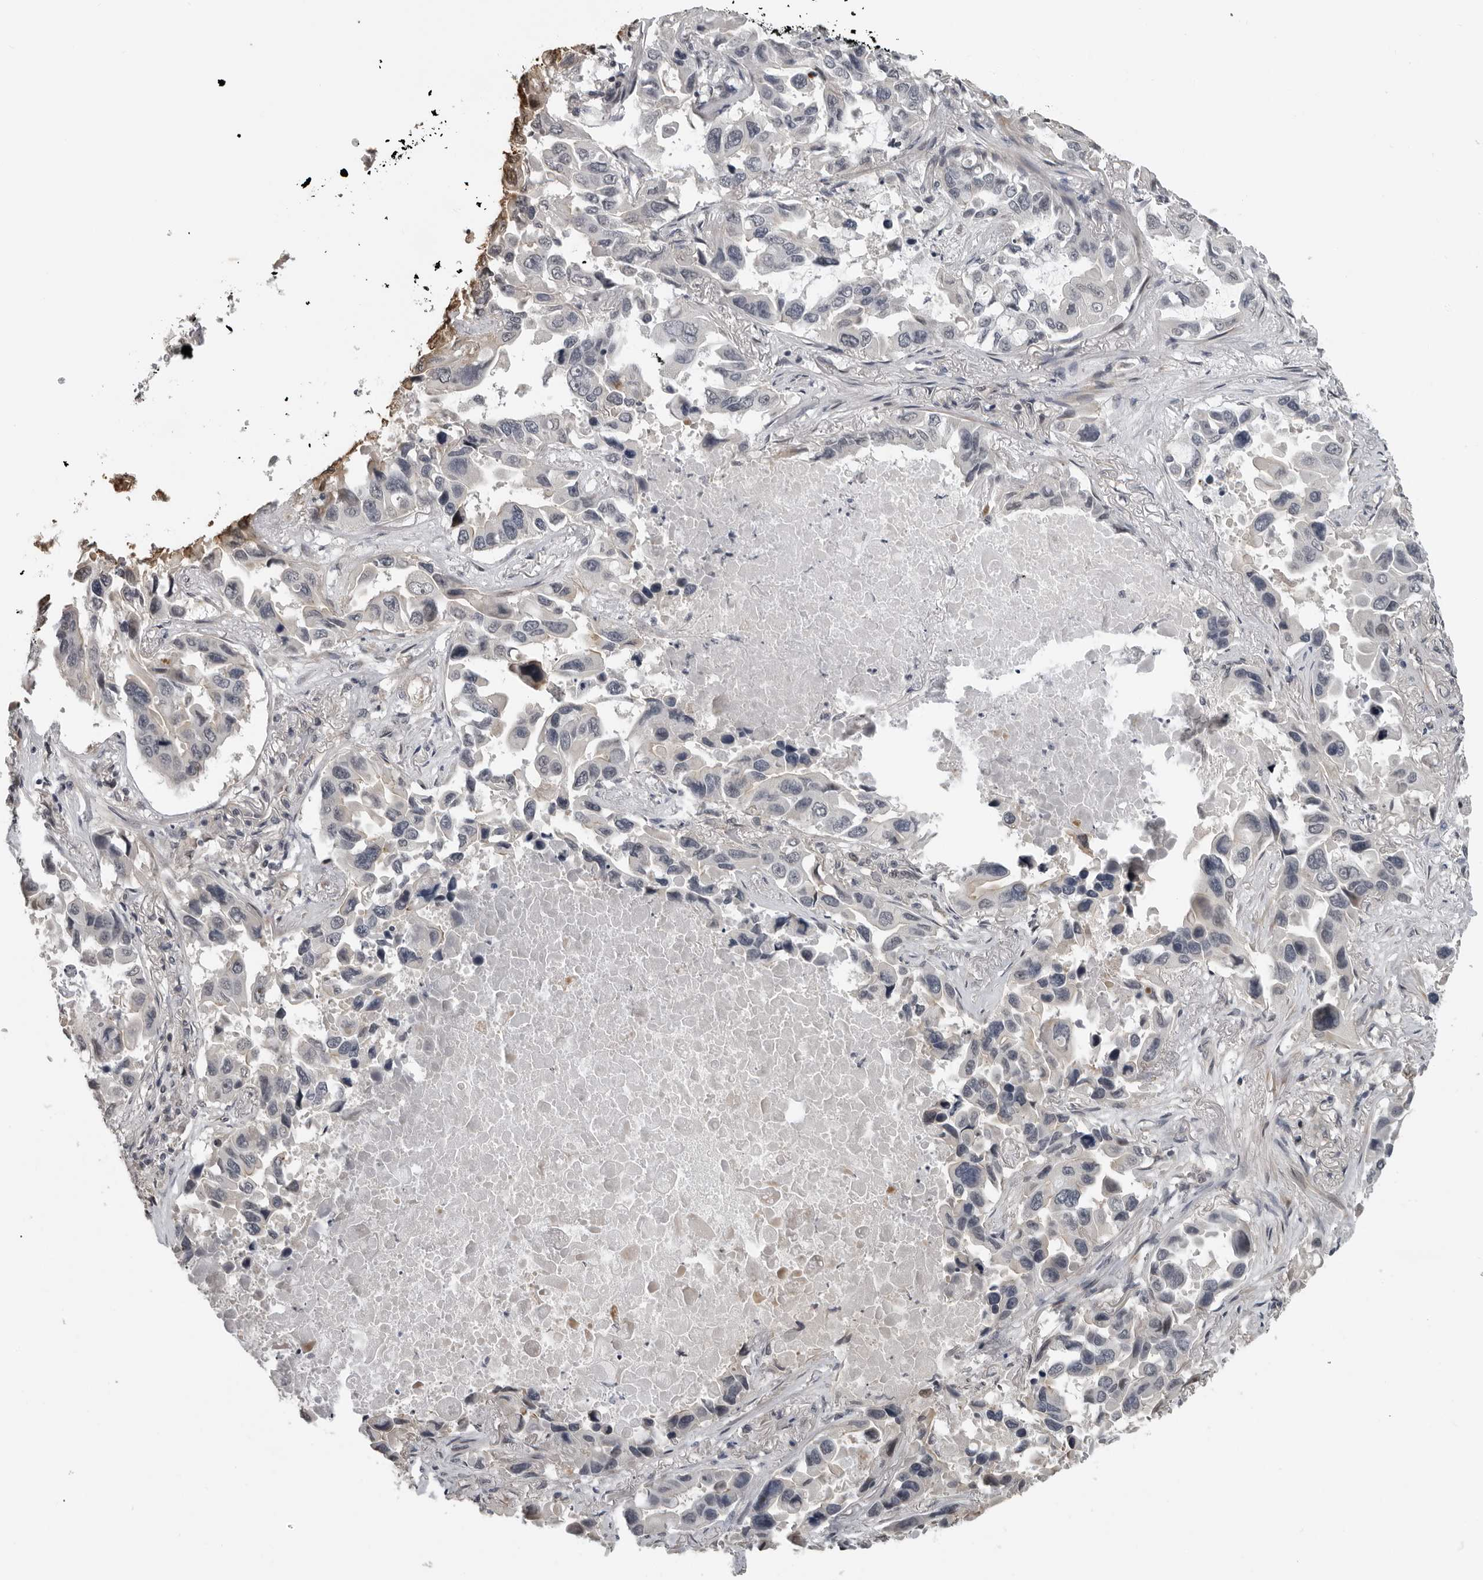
{"staining": {"intensity": "negative", "quantity": "none", "location": "none"}, "tissue": "lung cancer", "cell_type": "Tumor cells", "image_type": "cancer", "snomed": [{"axis": "morphology", "description": "Adenocarcinoma, NOS"}, {"axis": "topography", "description": "Lung"}], "caption": "Protein analysis of lung cancer (adenocarcinoma) exhibits no significant staining in tumor cells.", "gene": "PRRX2", "patient": {"sex": "male", "age": 64}}